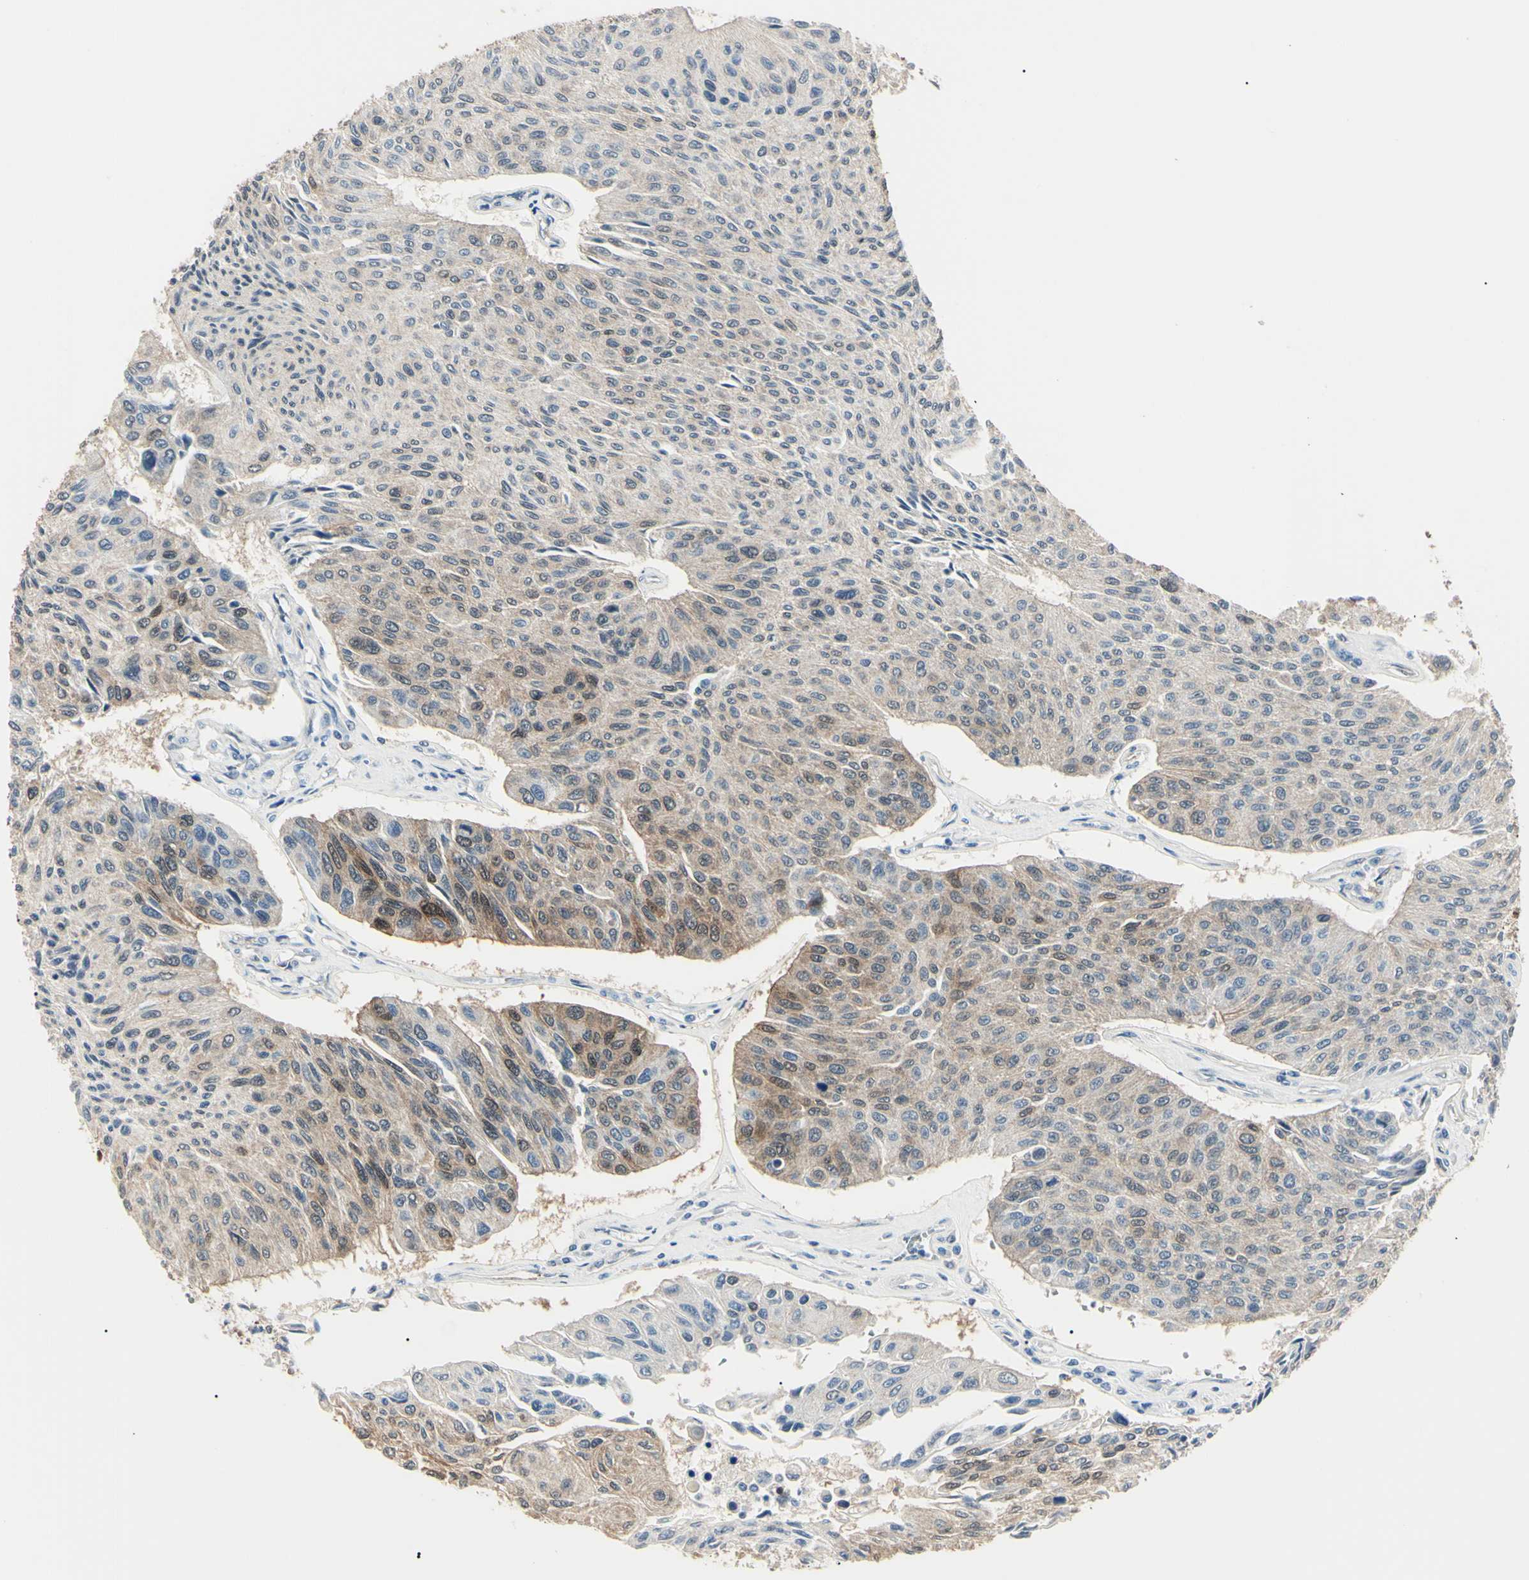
{"staining": {"intensity": "moderate", "quantity": "25%-75%", "location": "cytoplasmic/membranous,nuclear"}, "tissue": "urothelial cancer", "cell_type": "Tumor cells", "image_type": "cancer", "snomed": [{"axis": "morphology", "description": "Urothelial carcinoma, High grade"}, {"axis": "topography", "description": "Urinary bladder"}], "caption": "Immunohistochemical staining of high-grade urothelial carcinoma shows moderate cytoplasmic/membranous and nuclear protein positivity in about 25%-75% of tumor cells. (DAB (3,3'-diaminobenzidine) IHC with brightfield microscopy, high magnification).", "gene": "AKR1C3", "patient": {"sex": "male", "age": 66}}